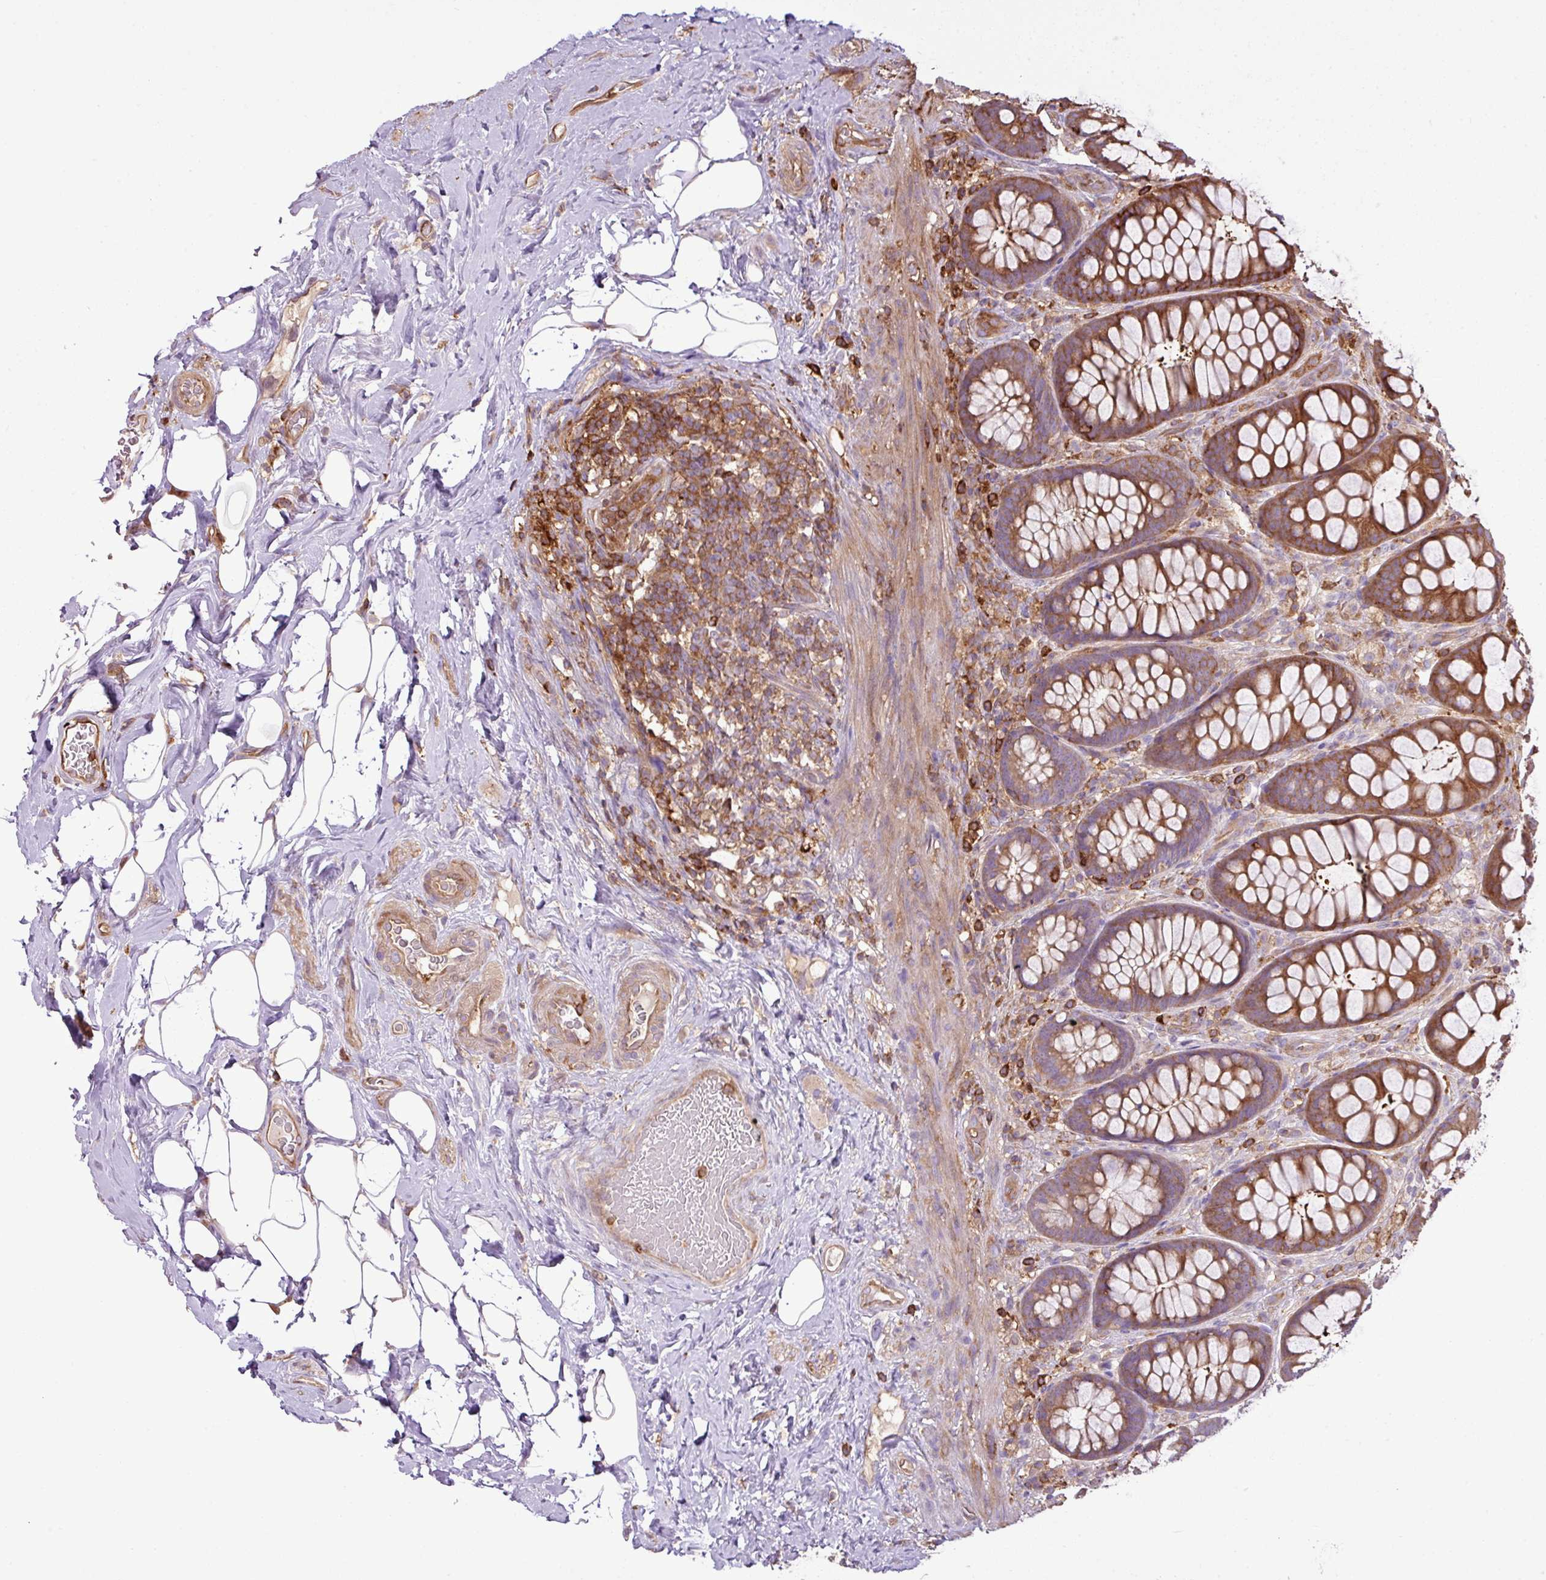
{"staining": {"intensity": "strong", "quantity": ">75%", "location": "cytoplasmic/membranous"}, "tissue": "rectum", "cell_type": "Glandular cells", "image_type": "normal", "snomed": [{"axis": "morphology", "description": "Normal tissue, NOS"}, {"axis": "topography", "description": "Rectum"}], "caption": "Immunohistochemical staining of benign rectum exhibits strong cytoplasmic/membranous protein expression in approximately >75% of glandular cells. Using DAB (brown) and hematoxylin (blue) stains, captured at high magnification using brightfield microscopy.", "gene": "PGAP6", "patient": {"sex": "female", "age": 67}}